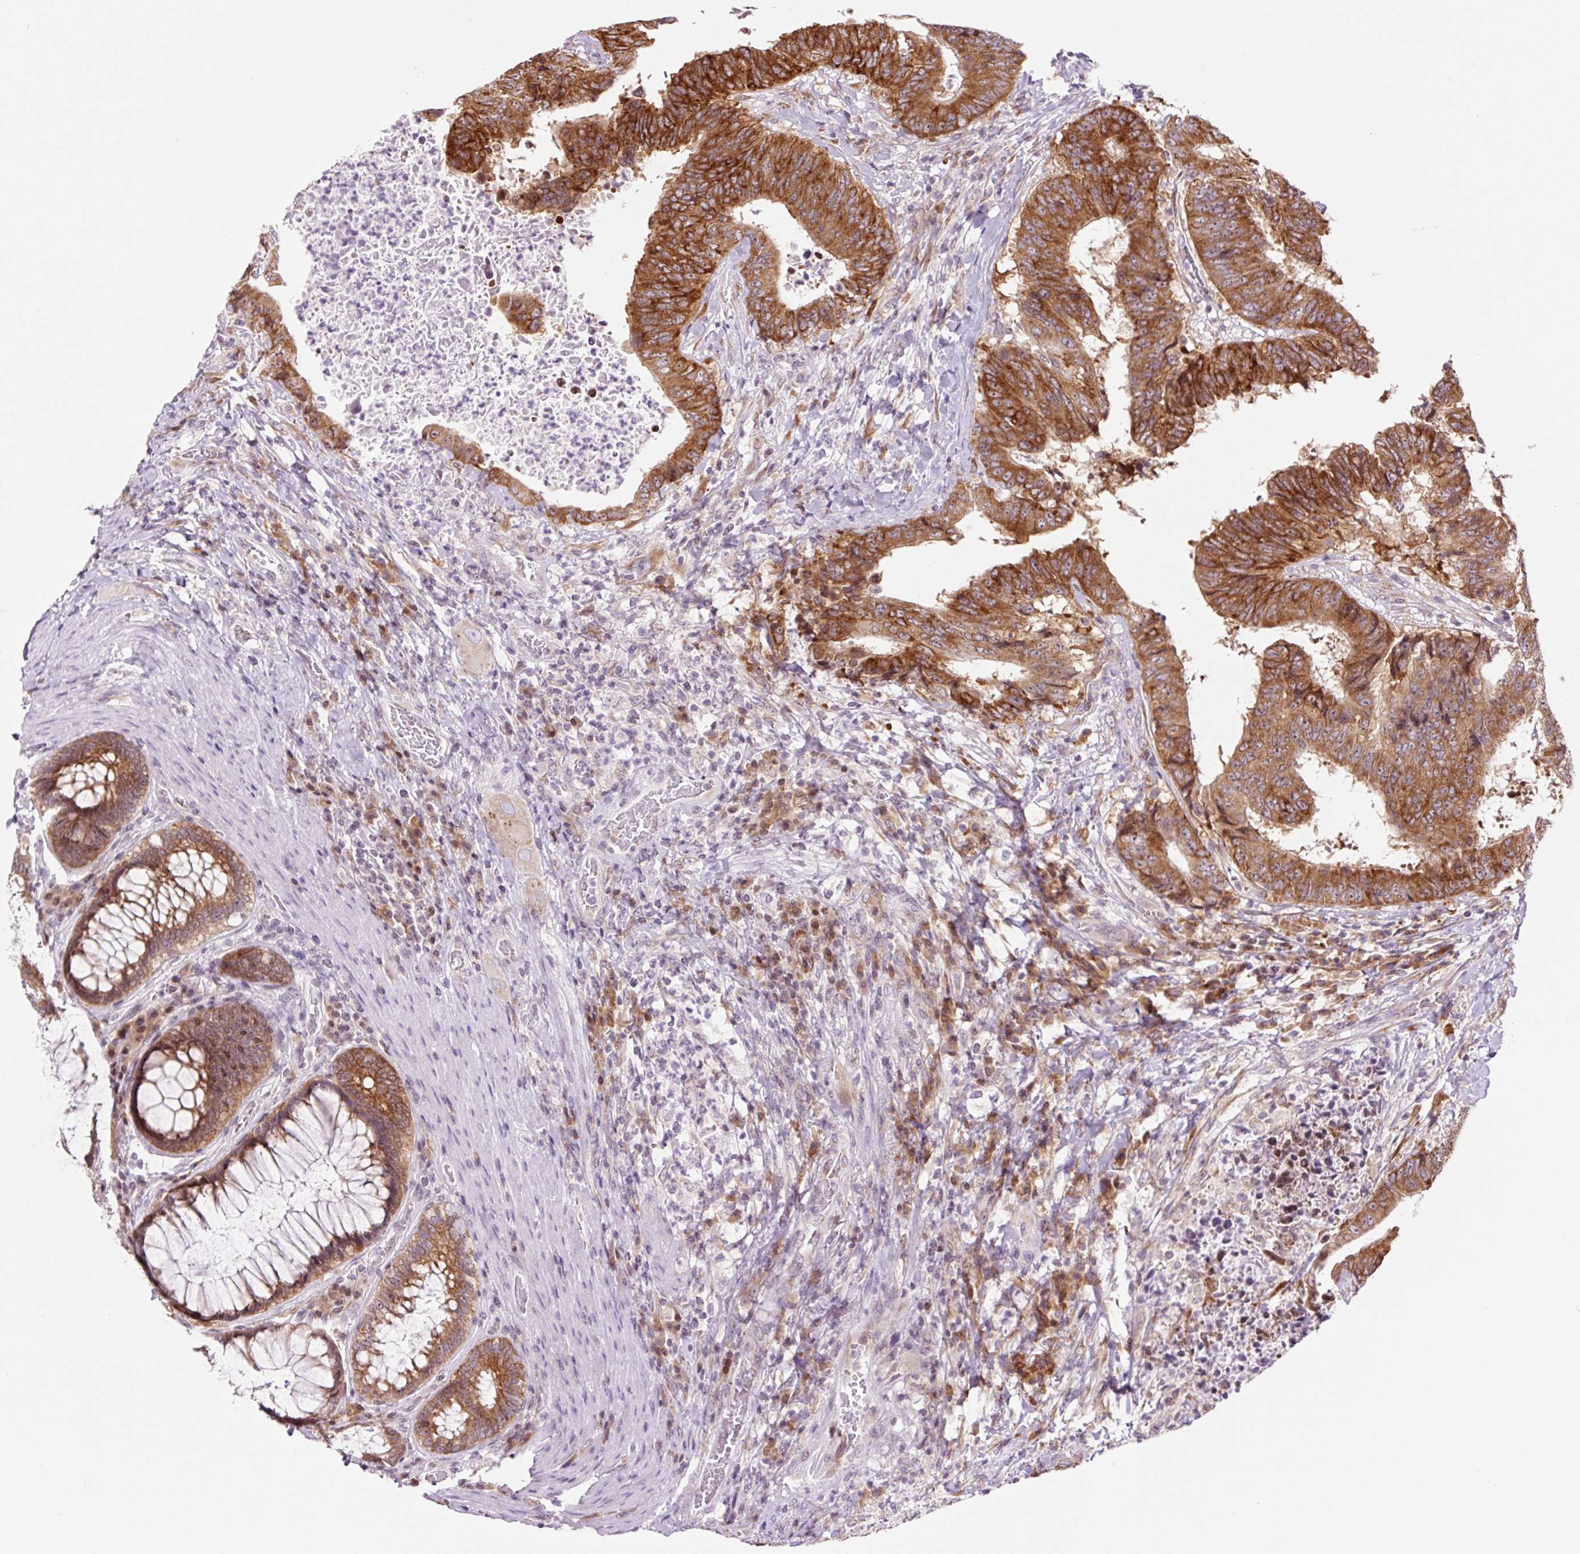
{"staining": {"intensity": "strong", "quantity": ">75%", "location": "cytoplasmic/membranous"}, "tissue": "colorectal cancer", "cell_type": "Tumor cells", "image_type": "cancer", "snomed": [{"axis": "morphology", "description": "Adenocarcinoma, NOS"}, {"axis": "topography", "description": "Rectum"}], "caption": "A high amount of strong cytoplasmic/membranous positivity is present in about >75% of tumor cells in colorectal adenocarcinoma tissue.", "gene": "RPL41", "patient": {"sex": "male", "age": 72}}